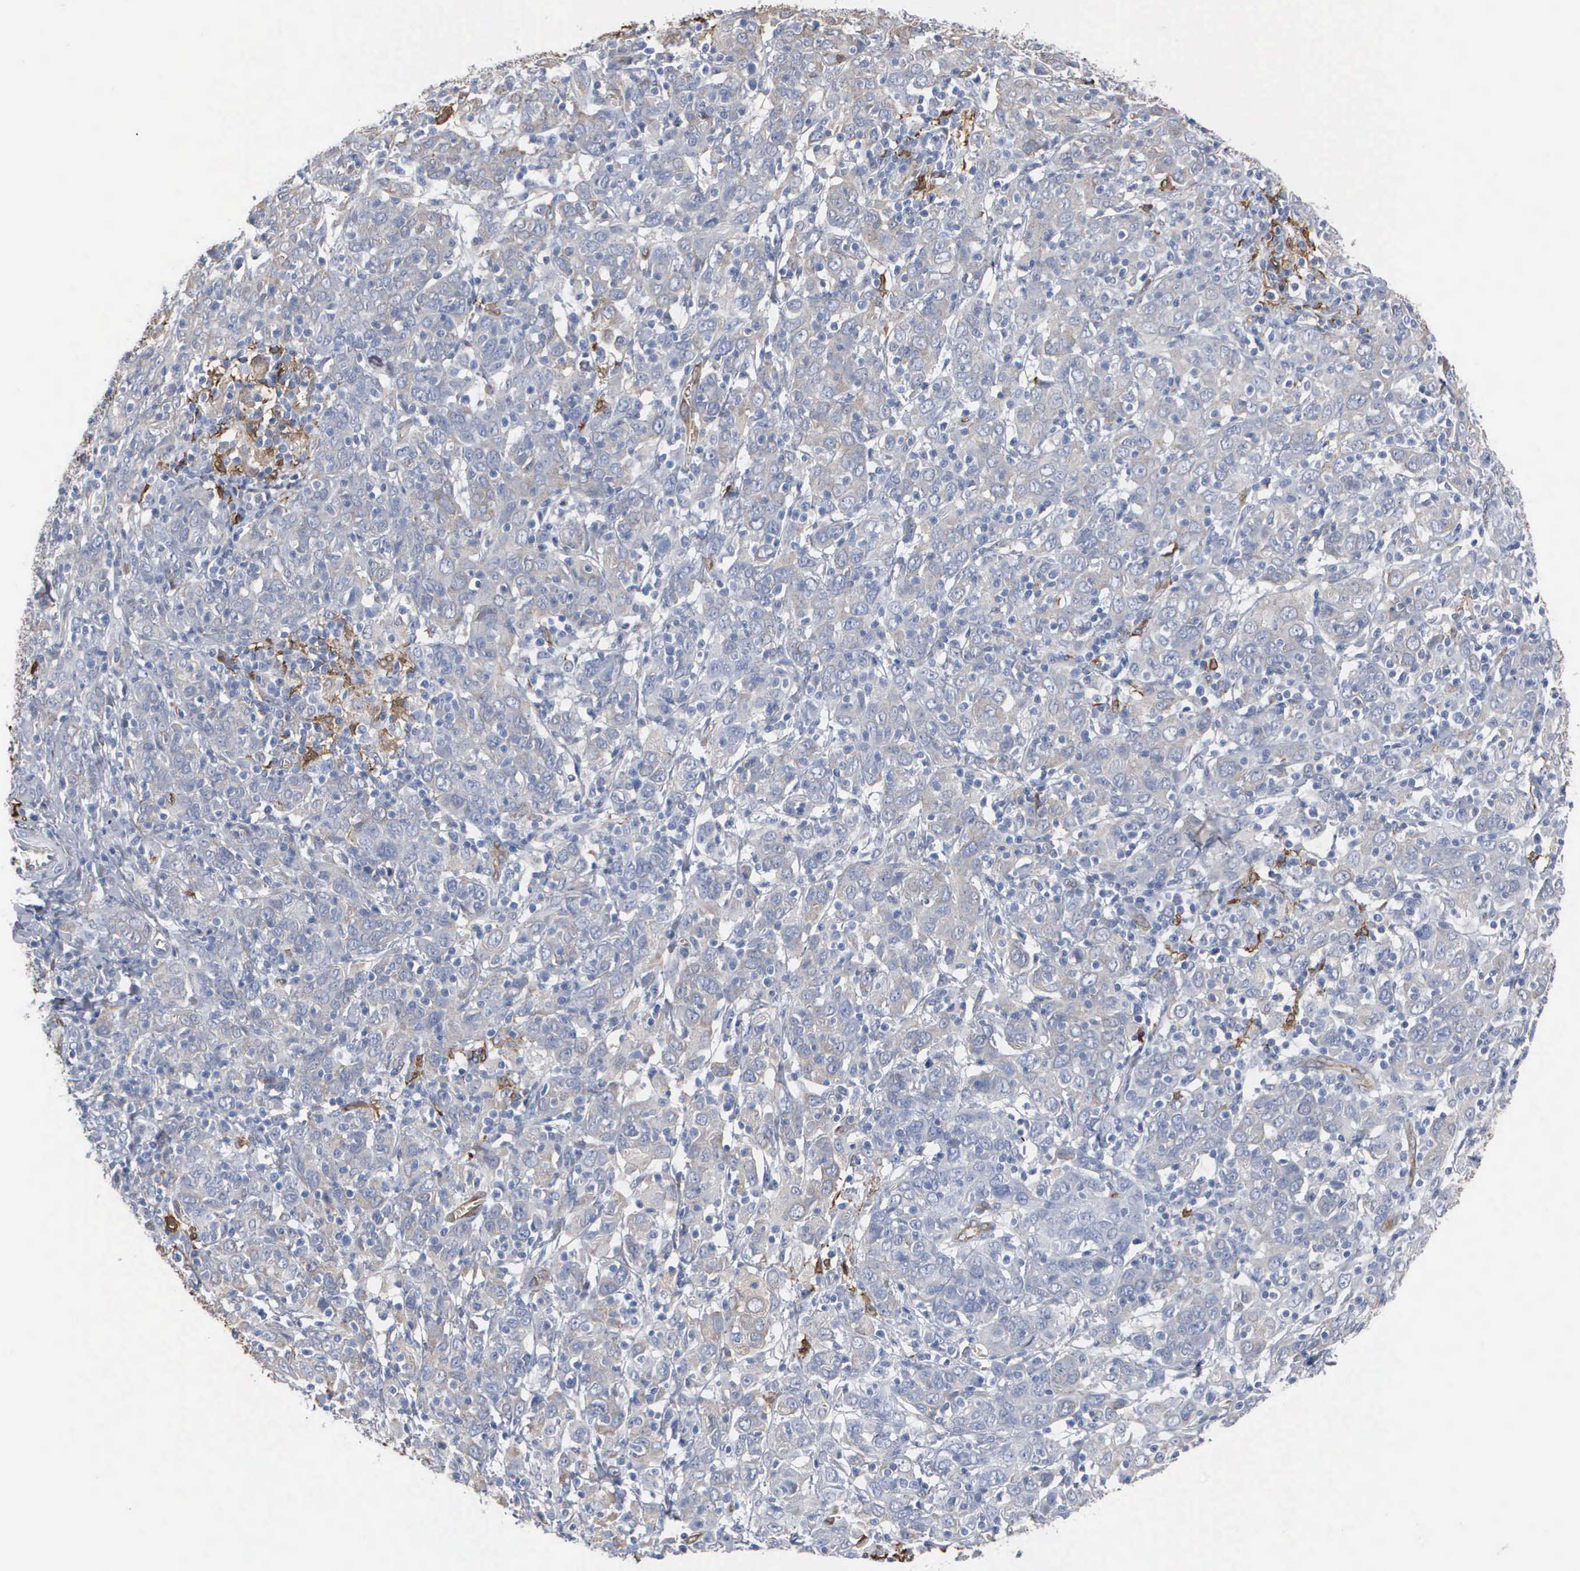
{"staining": {"intensity": "negative", "quantity": "none", "location": "none"}, "tissue": "cervical cancer", "cell_type": "Tumor cells", "image_type": "cancer", "snomed": [{"axis": "morphology", "description": "Normal tissue, NOS"}, {"axis": "morphology", "description": "Squamous cell carcinoma, NOS"}, {"axis": "topography", "description": "Cervix"}], "caption": "Image shows no significant protein positivity in tumor cells of squamous cell carcinoma (cervical).", "gene": "FSCN1", "patient": {"sex": "female", "age": 67}}